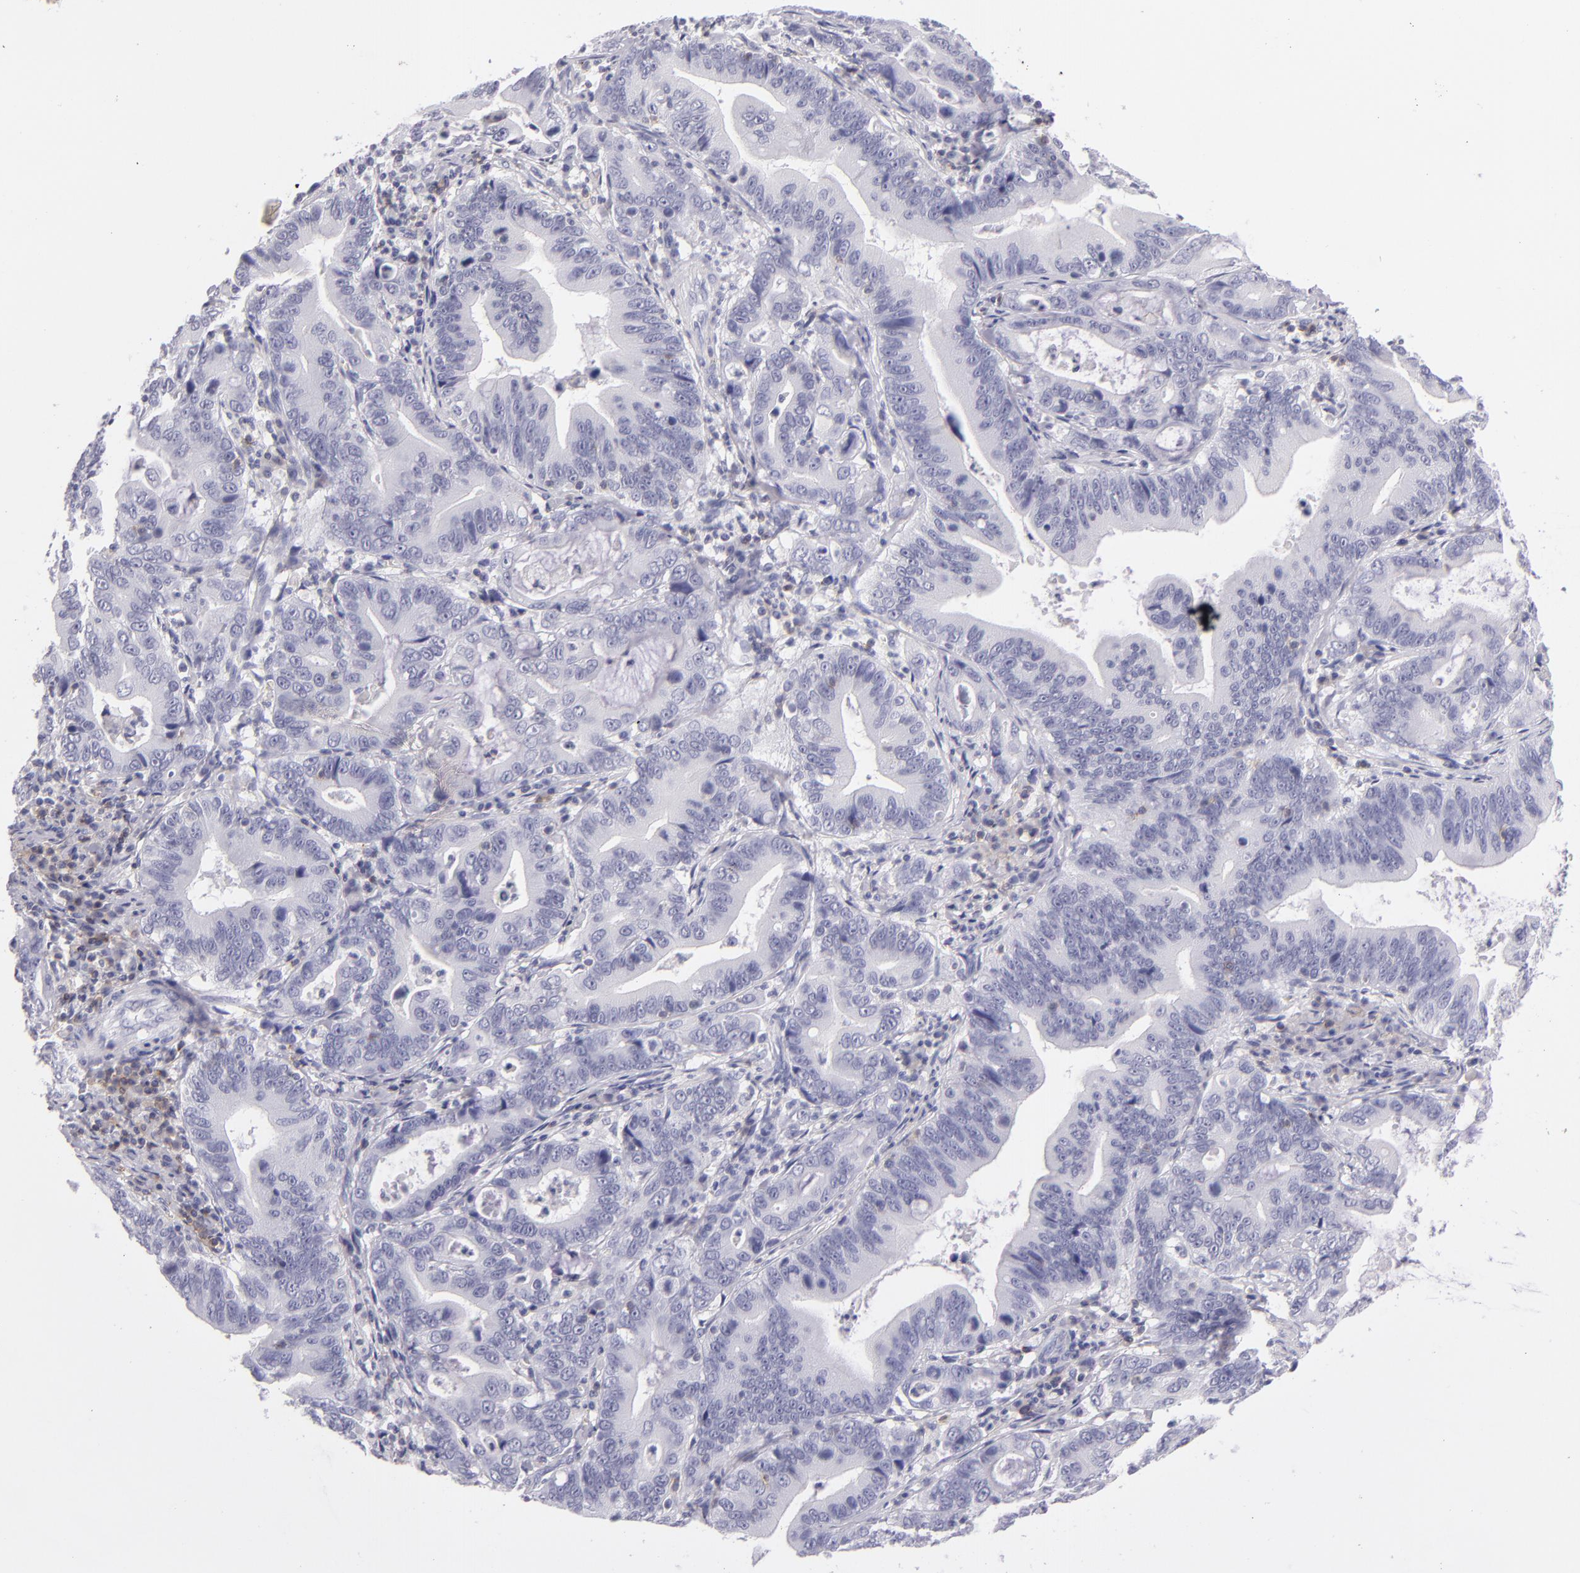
{"staining": {"intensity": "negative", "quantity": "none", "location": "none"}, "tissue": "stomach cancer", "cell_type": "Tumor cells", "image_type": "cancer", "snomed": [{"axis": "morphology", "description": "Adenocarcinoma, NOS"}, {"axis": "topography", "description": "Stomach, upper"}], "caption": "This is a micrograph of IHC staining of adenocarcinoma (stomach), which shows no expression in tumor cells. (Immunohistochemistry (ihc), brightfield microscopy, high magnification).", "gene": "CD48", "patient": {"sex": "male", "age": 63}}